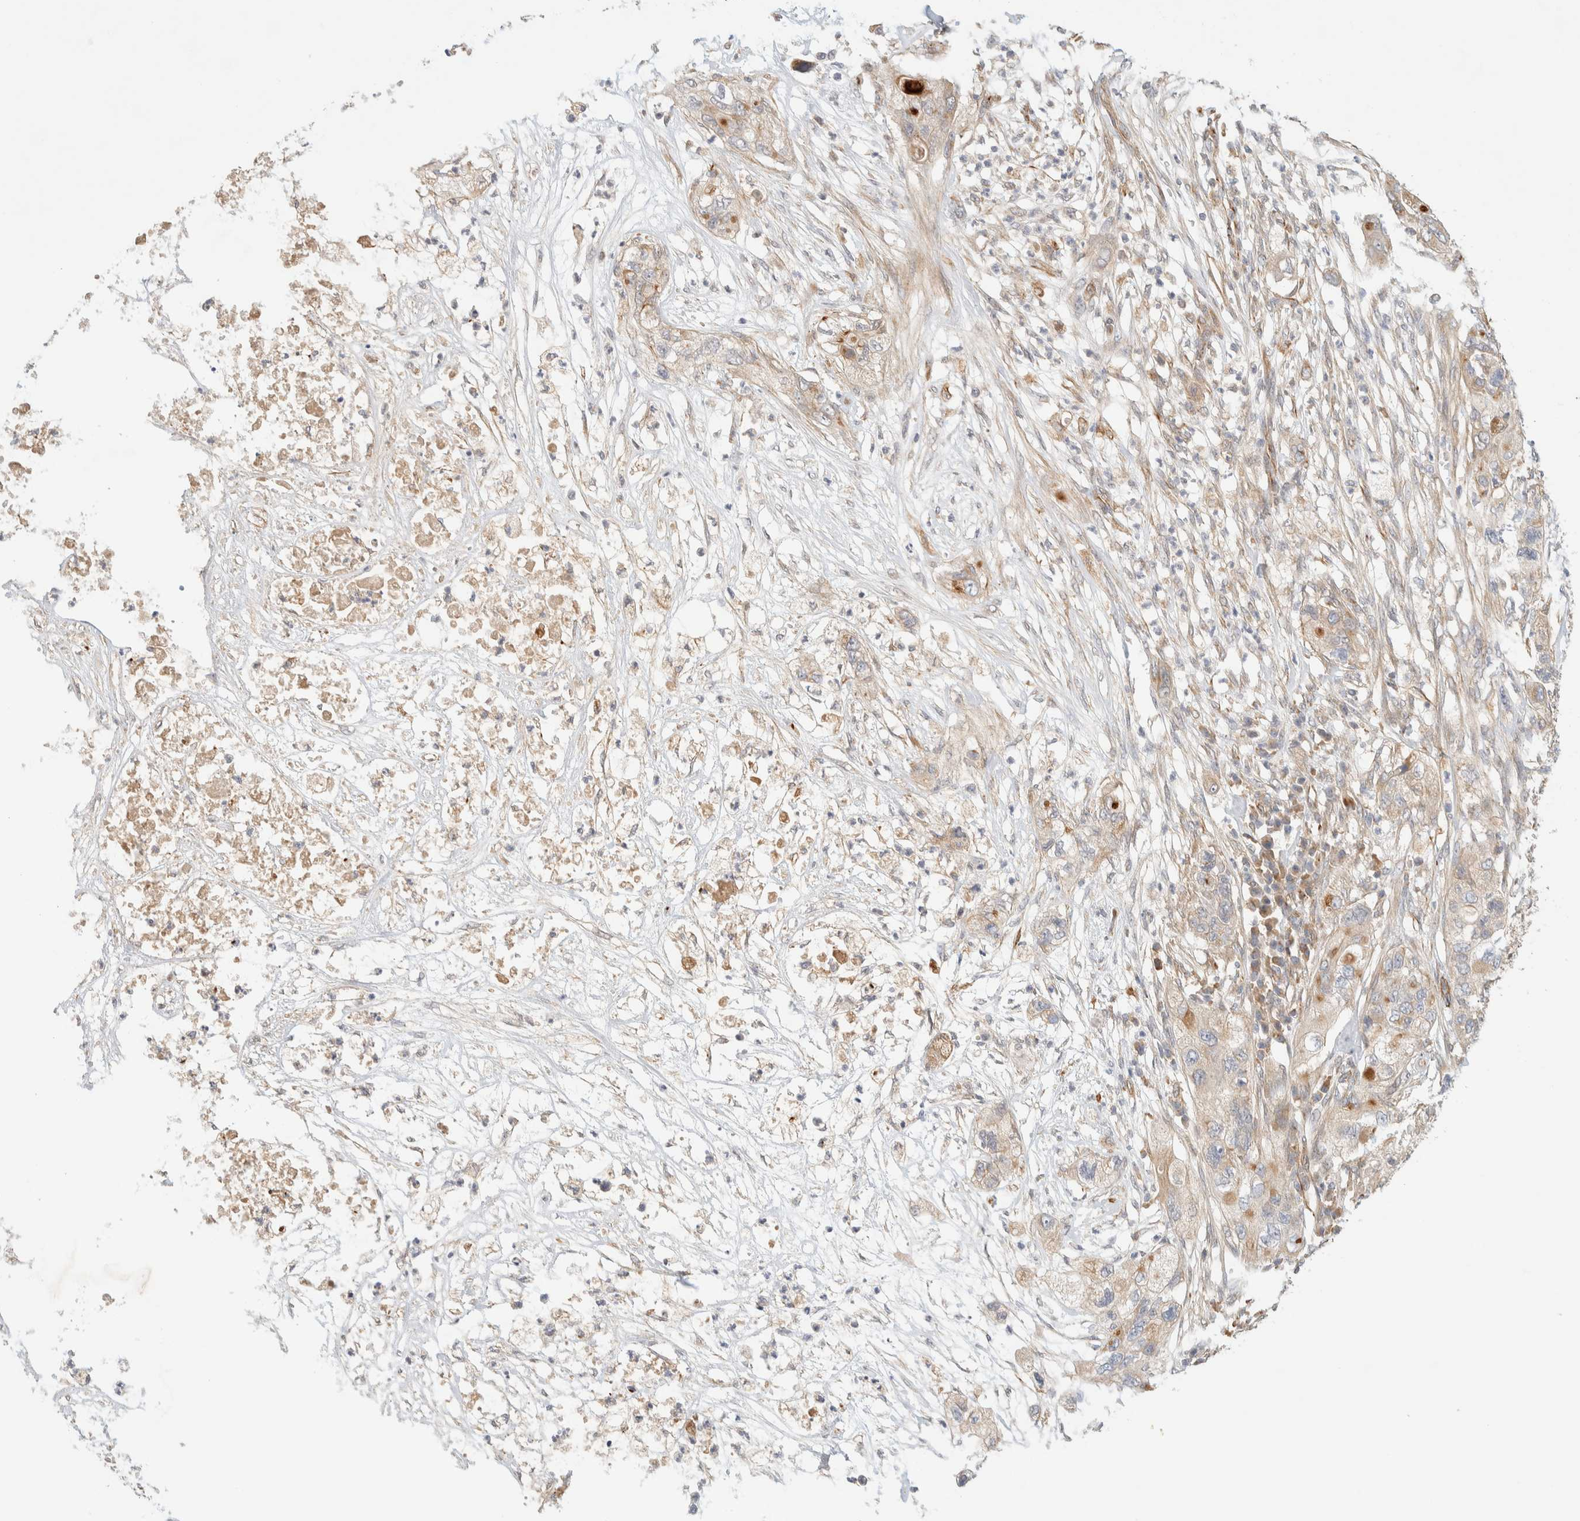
{"staining": {"intensity": "weak", "quantity": ">75%", "location": "cytoplasmic/membranous"}, "tissue": "pancreatic cancer", "cell_type": "Tumor cells", "image_type": "cancer", "snomed": [{"axis": "morphology", "description": "Adenocarcinoma, NOS"}, {"axis": "topography", "description": "Pancreas"}], "caption": "Adenocarcinoma (pancreatic) stained for a protein exhibits weak cytoplasmic/membranous positivity in tumor cells. The protein is shown in brown color, while the nuclei are stained blue.", "gene": "FAT1", "patient": {"sex": "female", "age": 78}}